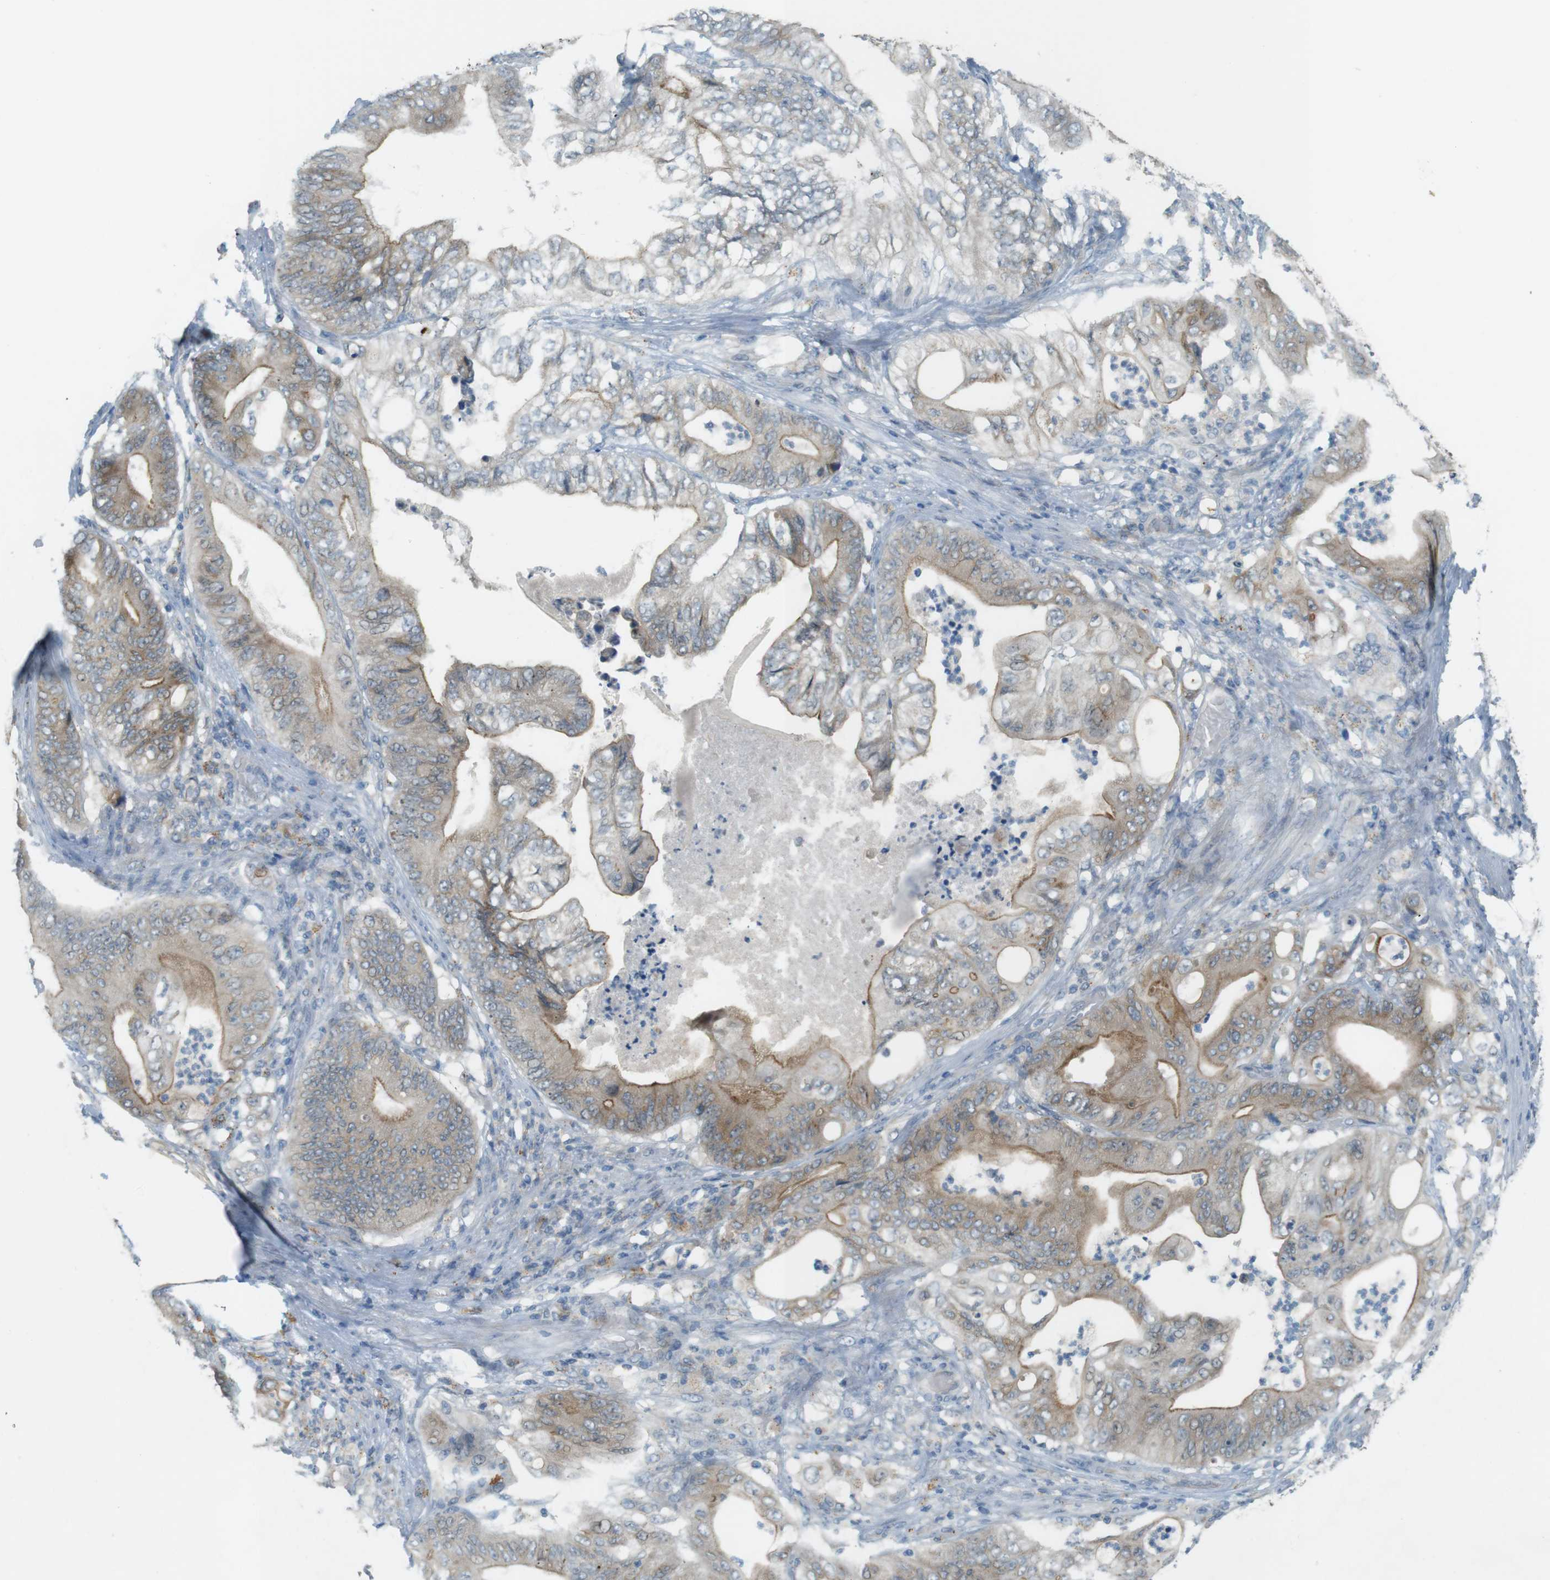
{"staining": {"intensity": "weak", "quantity": ">75%", "location": "cytoplasmic/membranous"}, "tissue": "stomach cancer", "cell_type": "Tumor cells", "image_type": "cancer", "snomed": [{"axis": "morphology", "description": "Adenocarcinoma, NOS"}, {"axis": "topography", "description": "Stomach"}], "caption": "Adenocarcinoma (stomach) stained for a protein (brown) reveals weak cytoplasmic/membranous positive expression in approximately >75% of tumor cells.", "gene": "UGT8", "patient": {"sex": "female", "age": 73}}